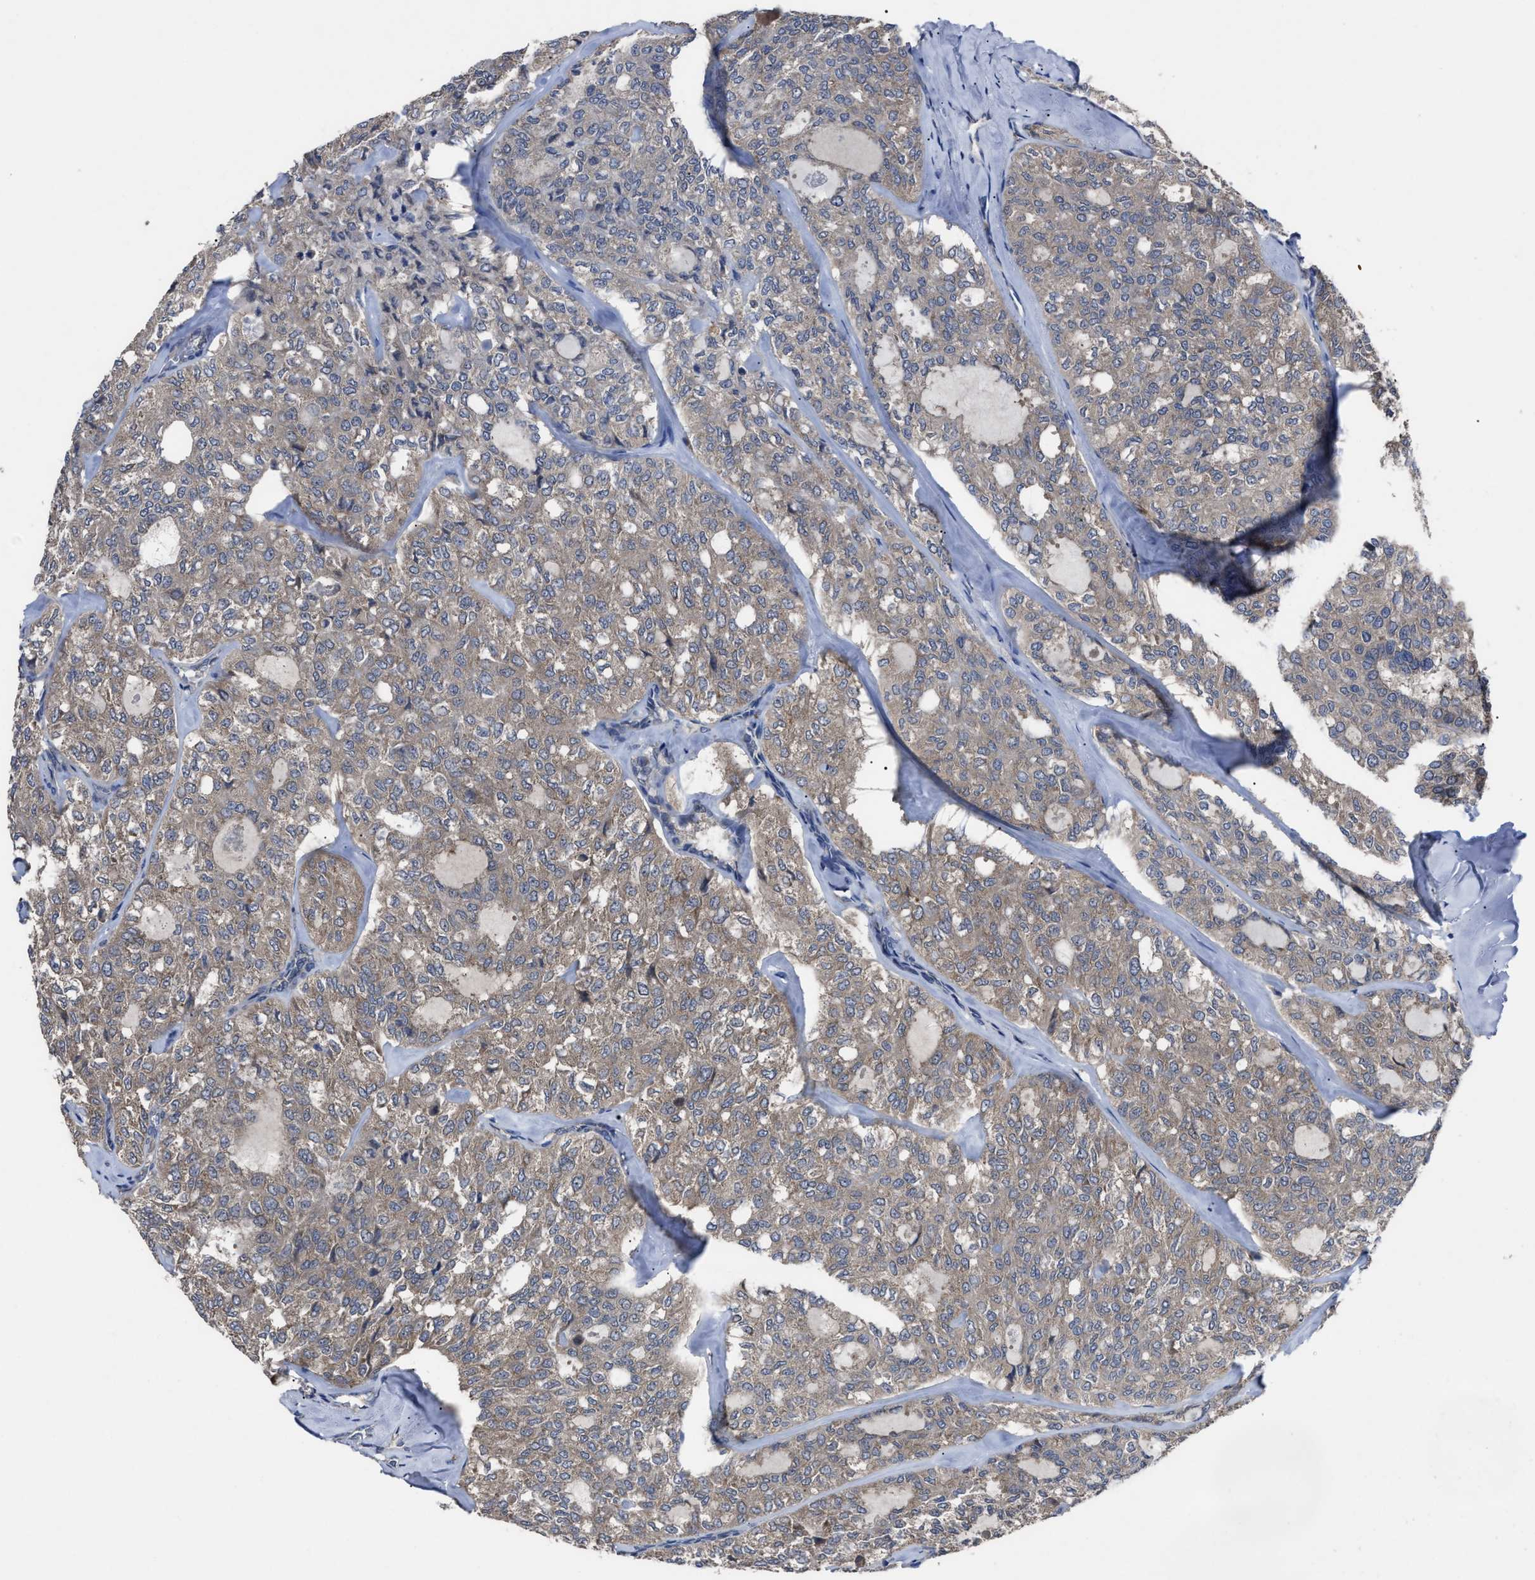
{"staining": {"intensity": "weak", "quantity": "25%-75%", "location": "cytoplasmic/membranous"}, "tissue": "thyroid cancer", "cell_type": "Tumor cells", "image_type": "cancer", "snomed": [{"axis": "morphology", "description": "Follicular adenoma carcinoma, NOS"}, {"axis": "topography", "description": "Thyroid gland"}], "caption": "An image showing weak cytoplasmic/membranous staining in approximately 25%-75% of tumor cells in thyroid cancer, as visualized by brown immunohistochemical staining.", "gene": "UPF1", "patient": {"sex": "male", "age": 75}}